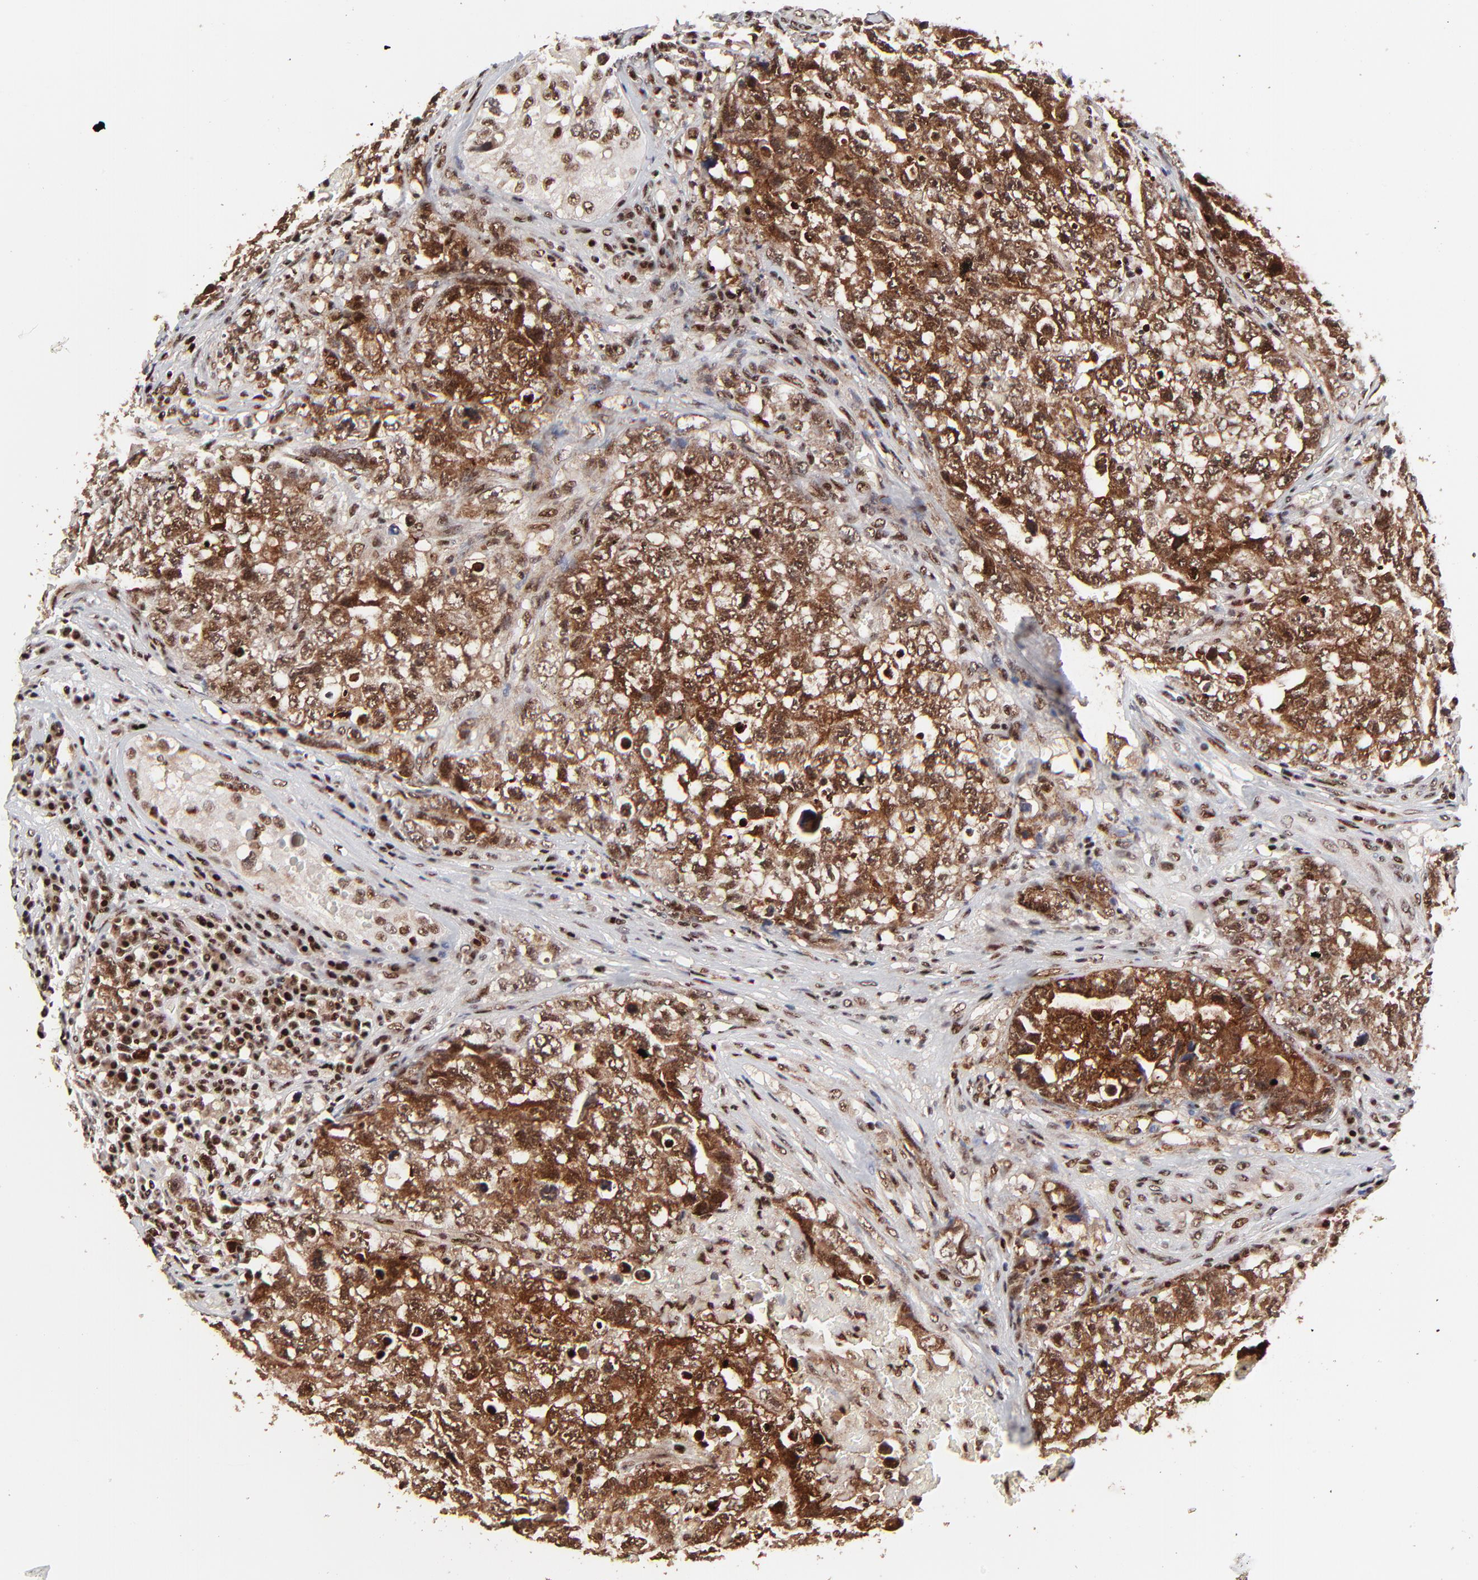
{"staining": {"intensity": "moderate", "quantity": ">75%", "location": "cytoplasmic/membranous,nuclear"}, "tissue": "testis cancer", "cell_type": "Tumor cells", "image_type": "cancer", "snomed": [{"axis": "morphology", "description": "Carcinoma, Embryonal, NOS"}, {"axis": "topography", "description": "Testis"}], "caption": "This is a histology image of immunohistochemistry (IHC) staining of testis embryonal carcinoma, which shows moderate positivity in the cytoplasmic/membranous and nuclear of tumor cells.", "gene": "RBM22", "patient": {"sex": "male", "age": 31}}